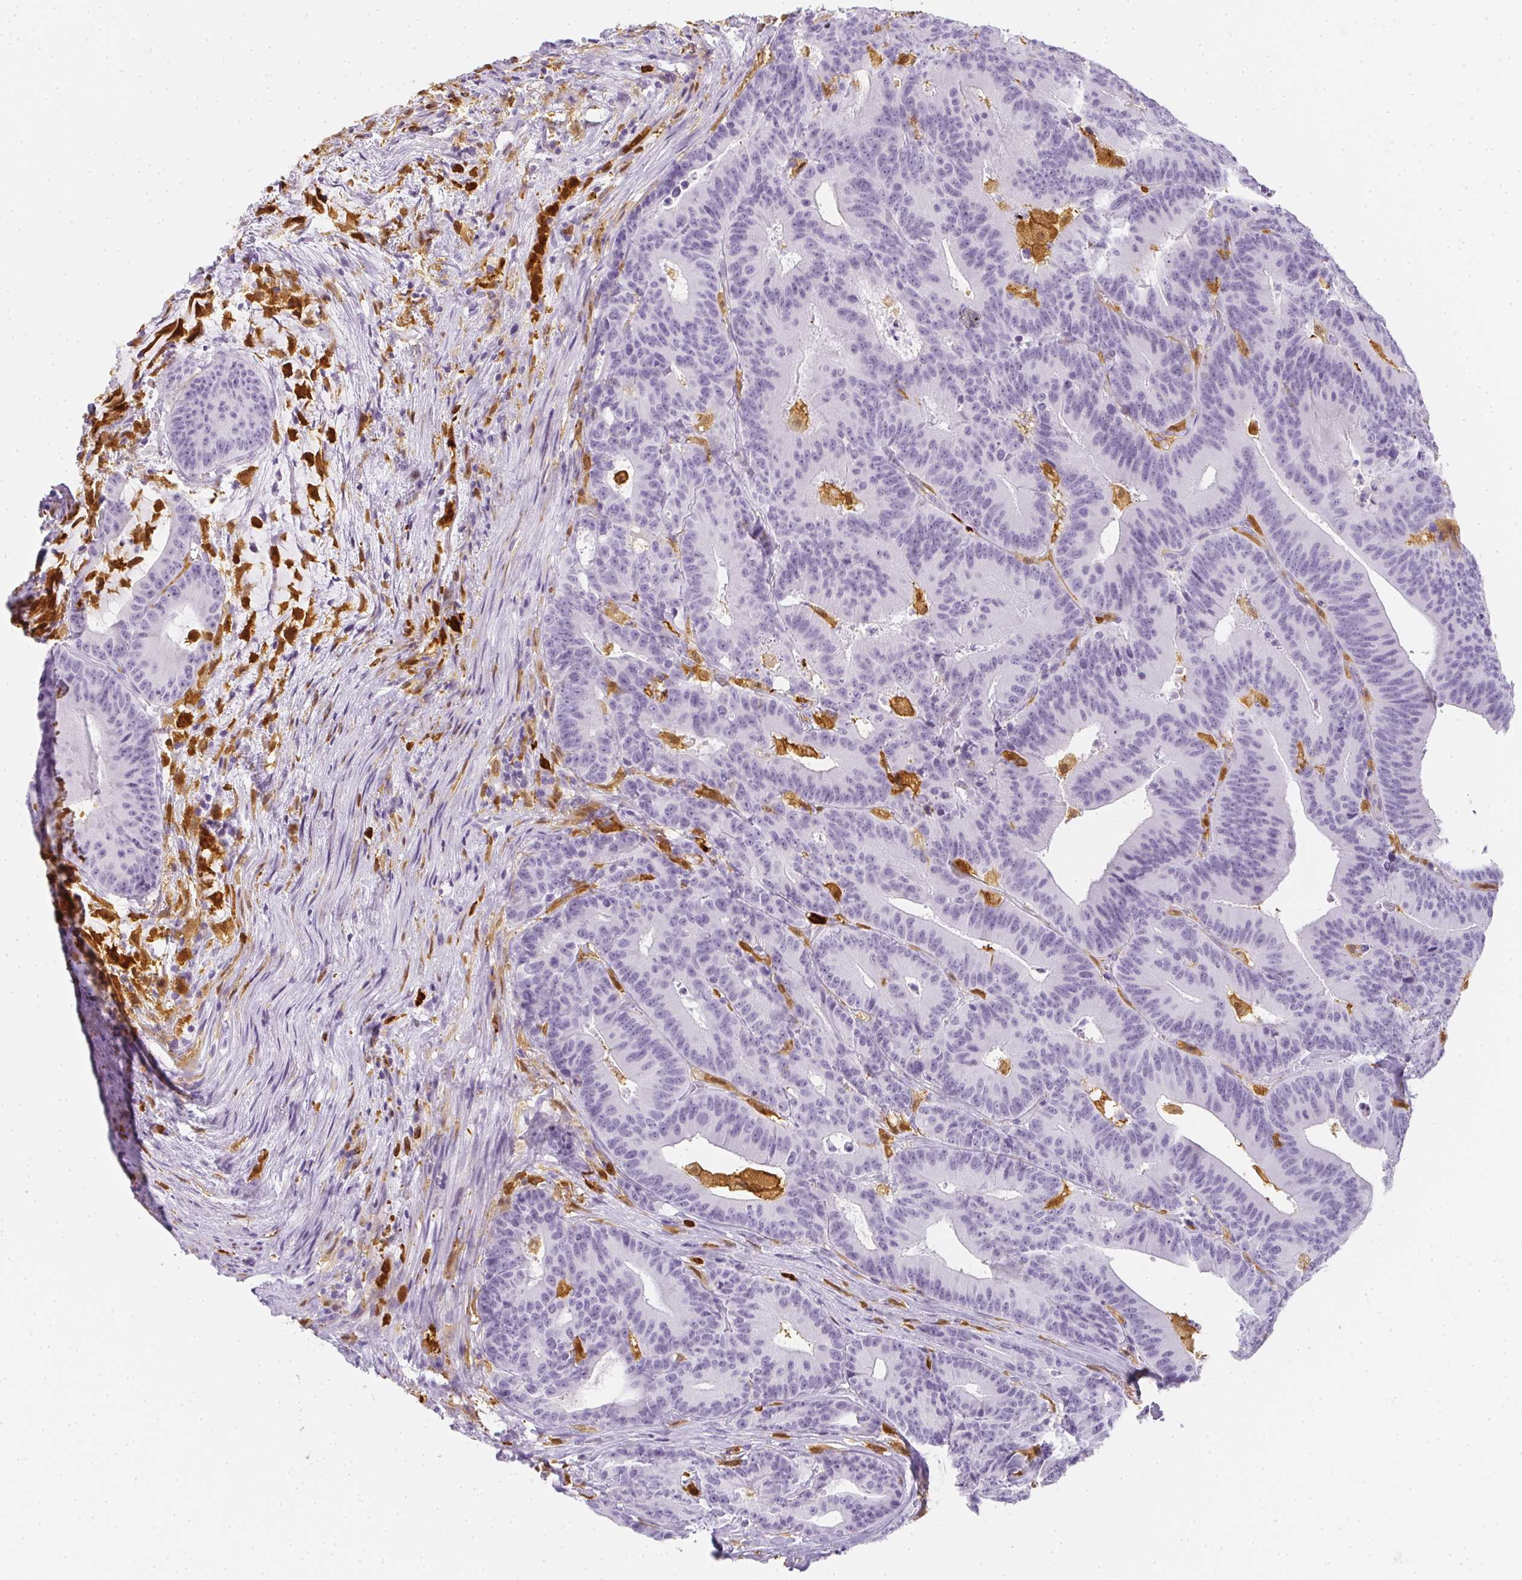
{"staining": {"intensity": "negative", "quantity": "none", "location": "none"}, "tissue": "colorectal cancer", "cell_type": "Tumor cells", "image_type": "cancer", "snomed": [{"axis": "morphology", "description": "Adenocarcinoma, NOS"}, {"axis": "topography", "description": "Colon"}], "caption": "Immunohistochemical staining of human colorectal cancer (adenocarcinoma) displays no significant positivity in tumor cells.", "gene": "HK3", "patient": {"sex": "female", "age": 78}}